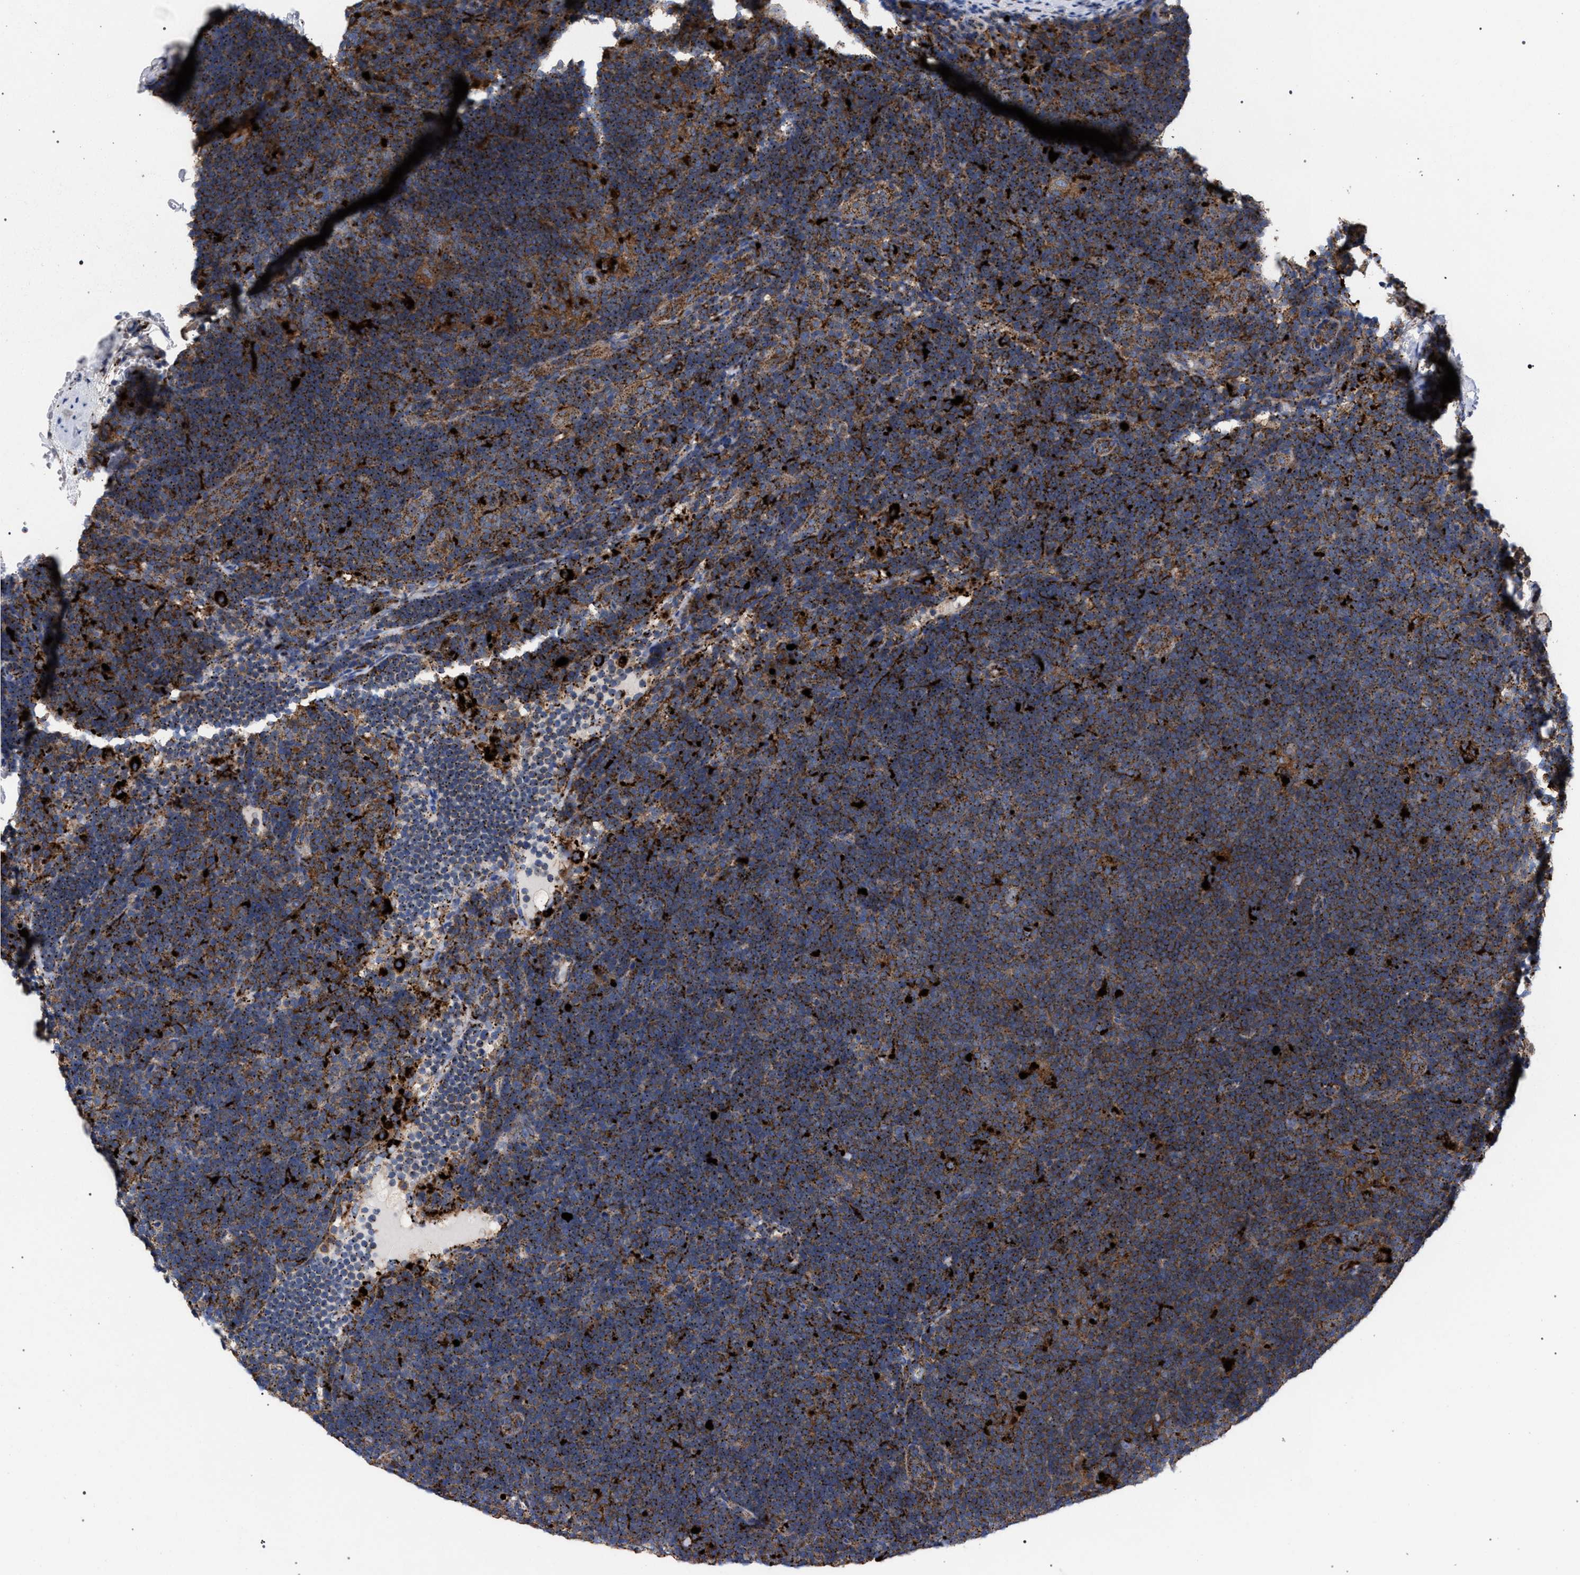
{"staining": {"intensity": "strong", "quantity": ">75%", "location": "cytoplasmic/membranous"}, "tissue": "lymphoma", "cell_type": "Tumor cells", "image_type": "cancer", "snomed": [{"axis": "morphology", "description": "Hodgkin's disease, NOS"}, {"axis": "topography", "description": "Lymph node"}], "caption": "Human lymphoma stained with a protein marker exhibits strong staining in tumor cells.", "gene": "PPT1", "patient": {"sex": "female", "age": 57}}